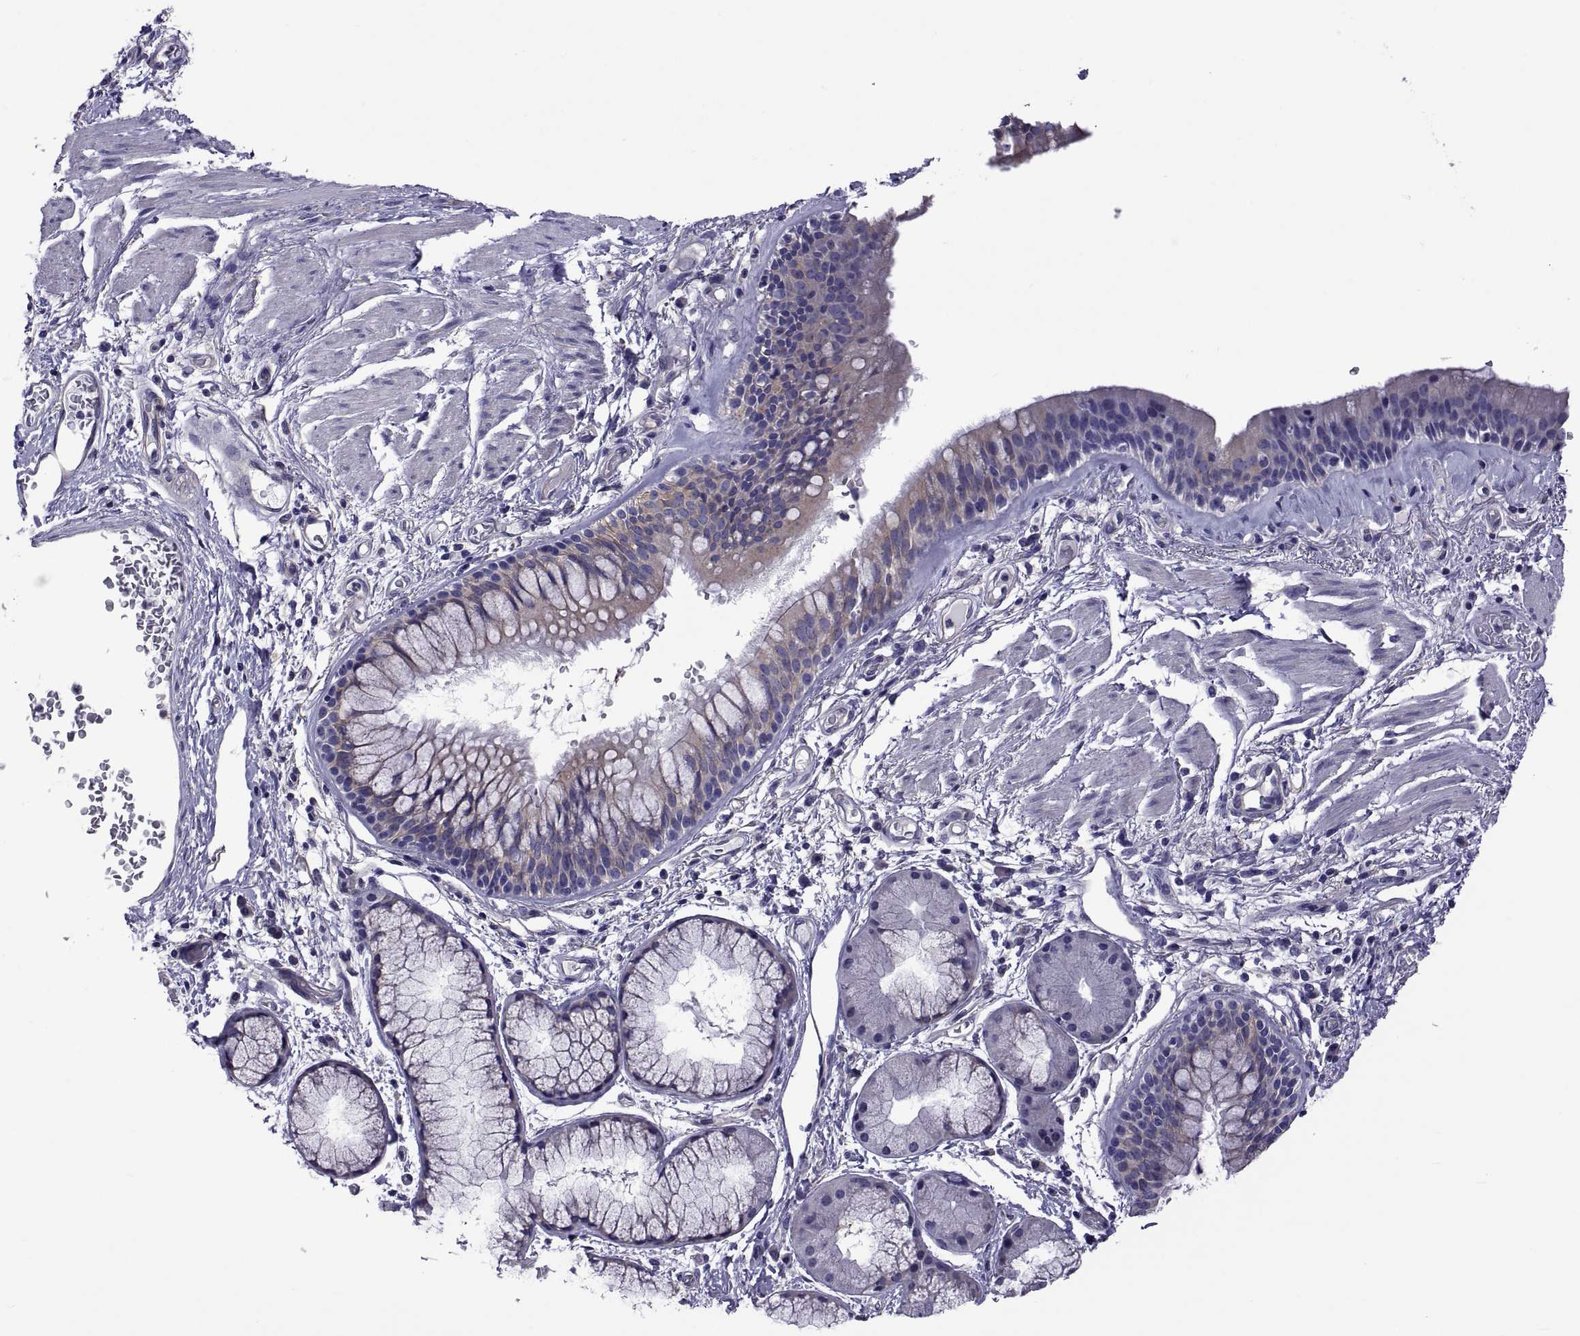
{"staining": {"intensity": "weak", "quantity": "25%-75%", "location": "cytoplasmic/membranous"}, "tissue": "bronchus", "cell_type": "Respiratory epithelial cells", "image_type": "normal", "snomed": [{"axis": "morphology", "description": "Normal tissue, NOS"}, {"axis": "topography", "description": "Bronchus"}, {"axis": "topography", "description": "Lung"}], "caption": "Protein staining of unremarkable bronchus displays weak cytoplasmic/membranous expression in approximately 25%-75% of respiratory epithelial cells. Immunohistochemistry (ihc) stains the protein of interest in brown and the nuclei are stained blue.", "gene": "TMC3", "patient": {"sex": "female", "age": 57}}